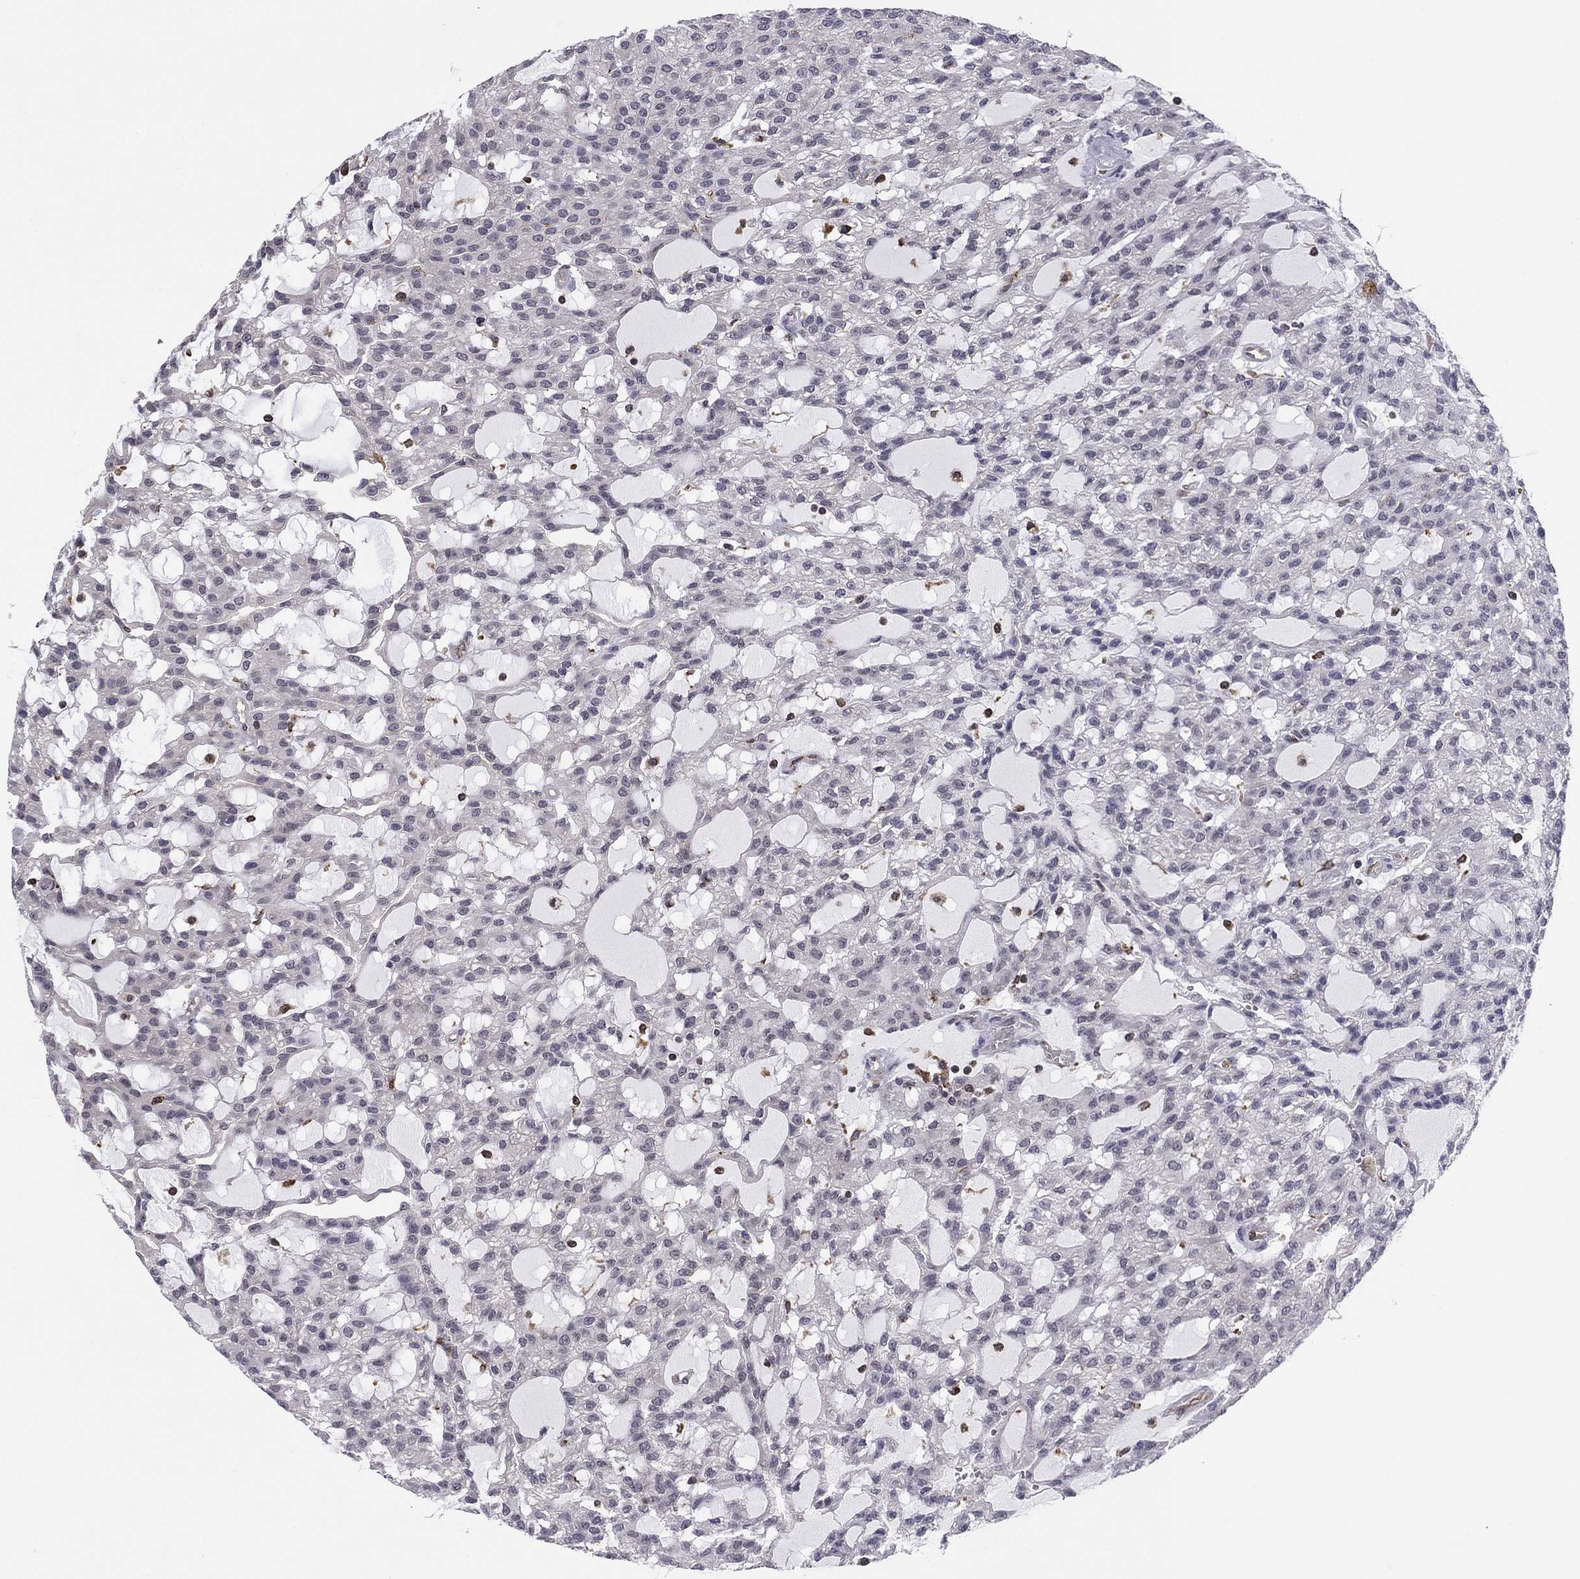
{"staining": {"intensity": "negative", "quantity": "none", "location": "none"}, "tissue": "renal cancer", "cell_type": "Tumor cells", "image_type": "cancer", "snomed": [{"axis": "morphology", "description": "Adenocarcinoma, NOS"}, {"axis": "topography", "description": "Kidney"}], "caption": "Immunohistochemistry micrograph of adenocarcinoma (renal) stained for a protein (brown), which shows no positivity in tumor cells.", "gene": "PLCB2", "patient": {"sex": "male", "age": 63}}